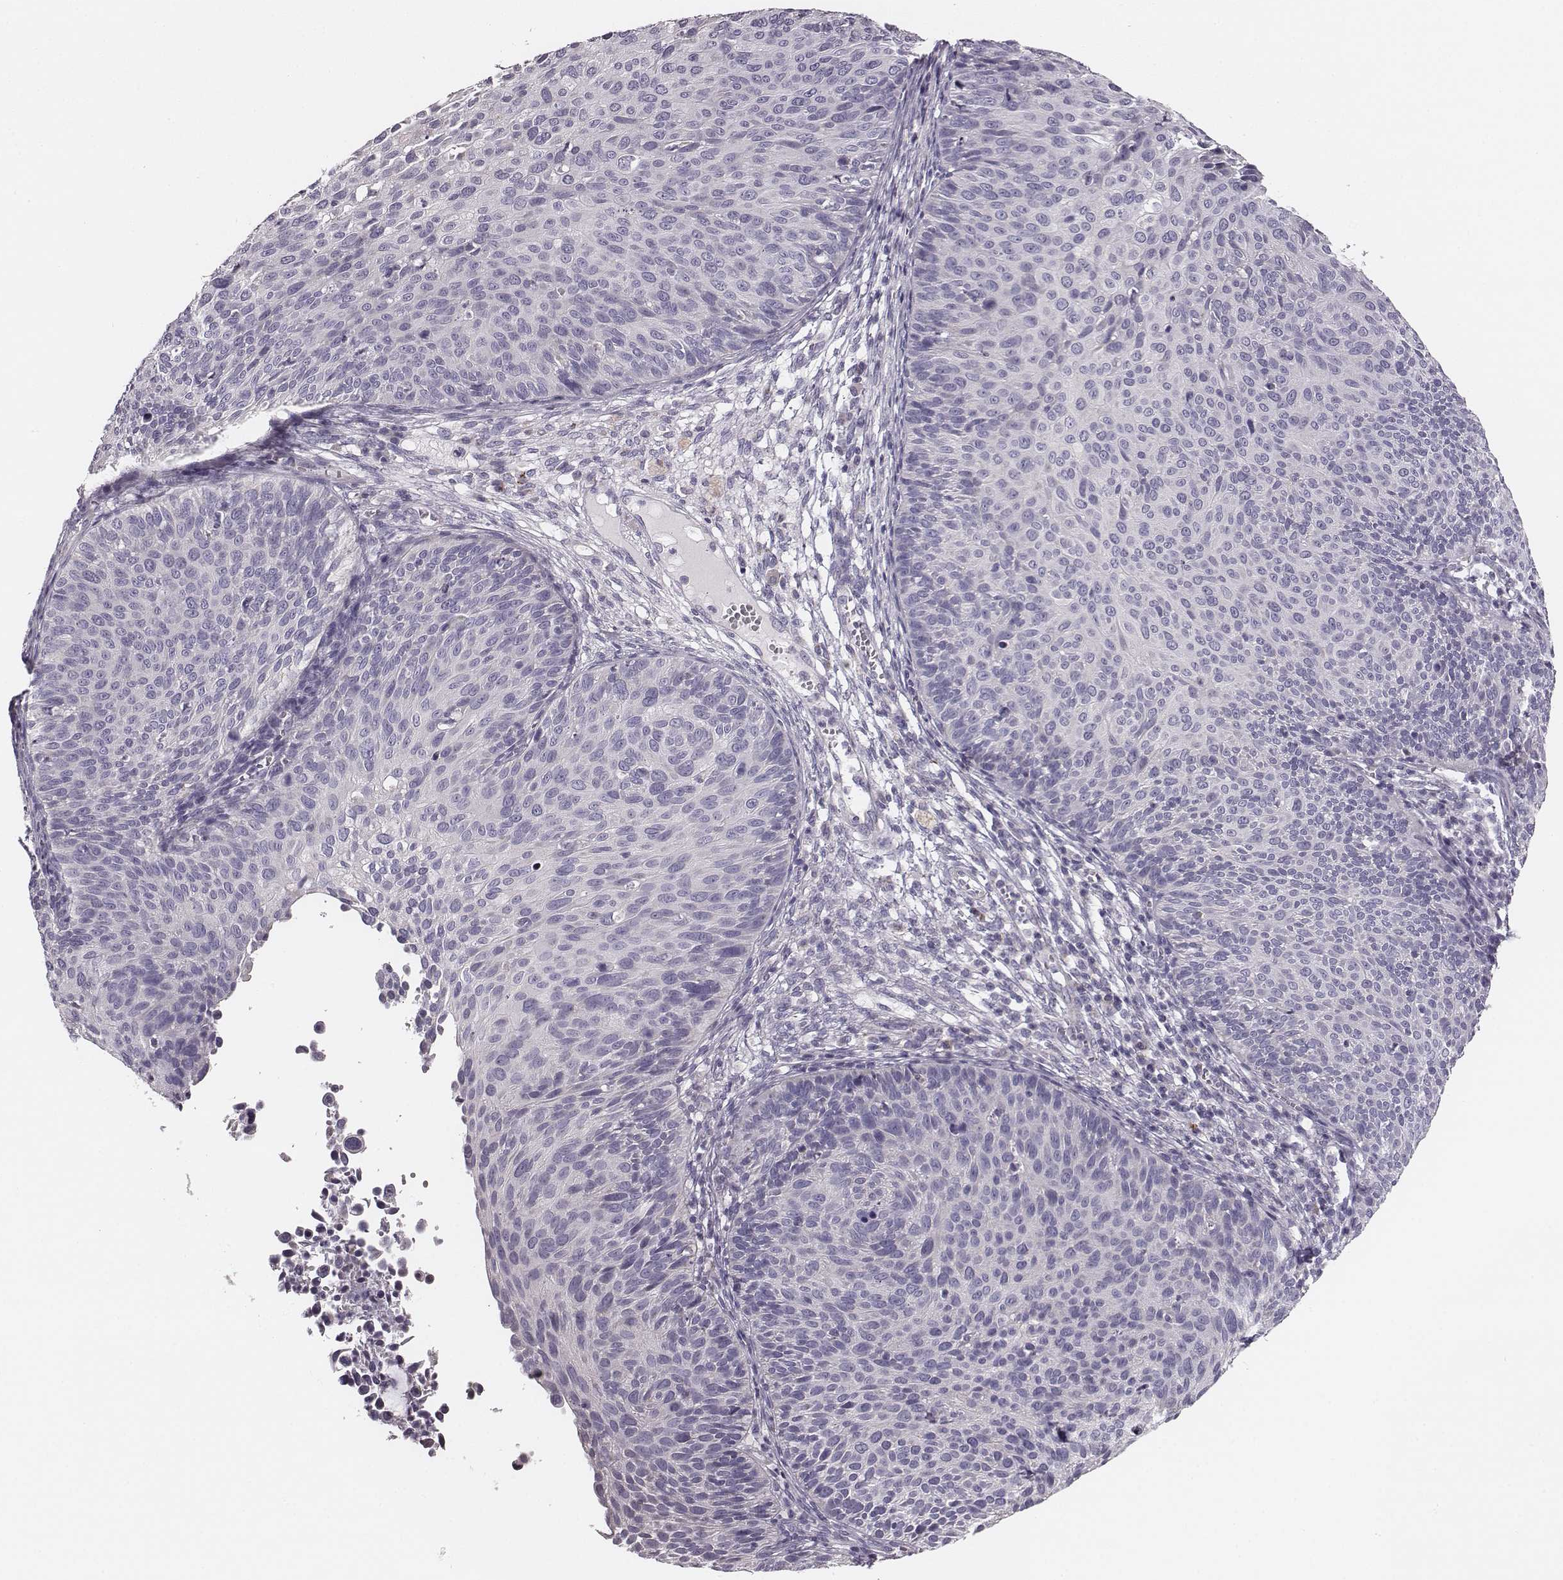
{"staining": {"intensity": "negative", "quantity": "none", "location": "none"}, "tissue": "cervical cancer", "cell_type": "Tumor cells", "image_type": "cancer", "snomed": [{"axis": "morphology", "description": "Squamous cell carcinoma, NOS"}, {"axis": "topography", "description": "Cervix"}], "caption": "DAB (3,3'-diaminobenzidine) immunohistochemical staining of human cervical squamous cell carcinoma exhibits no significant positivity in tumor cells.", "gene": "UBL4B", "patient": {"sex": "female", "age": 36}}